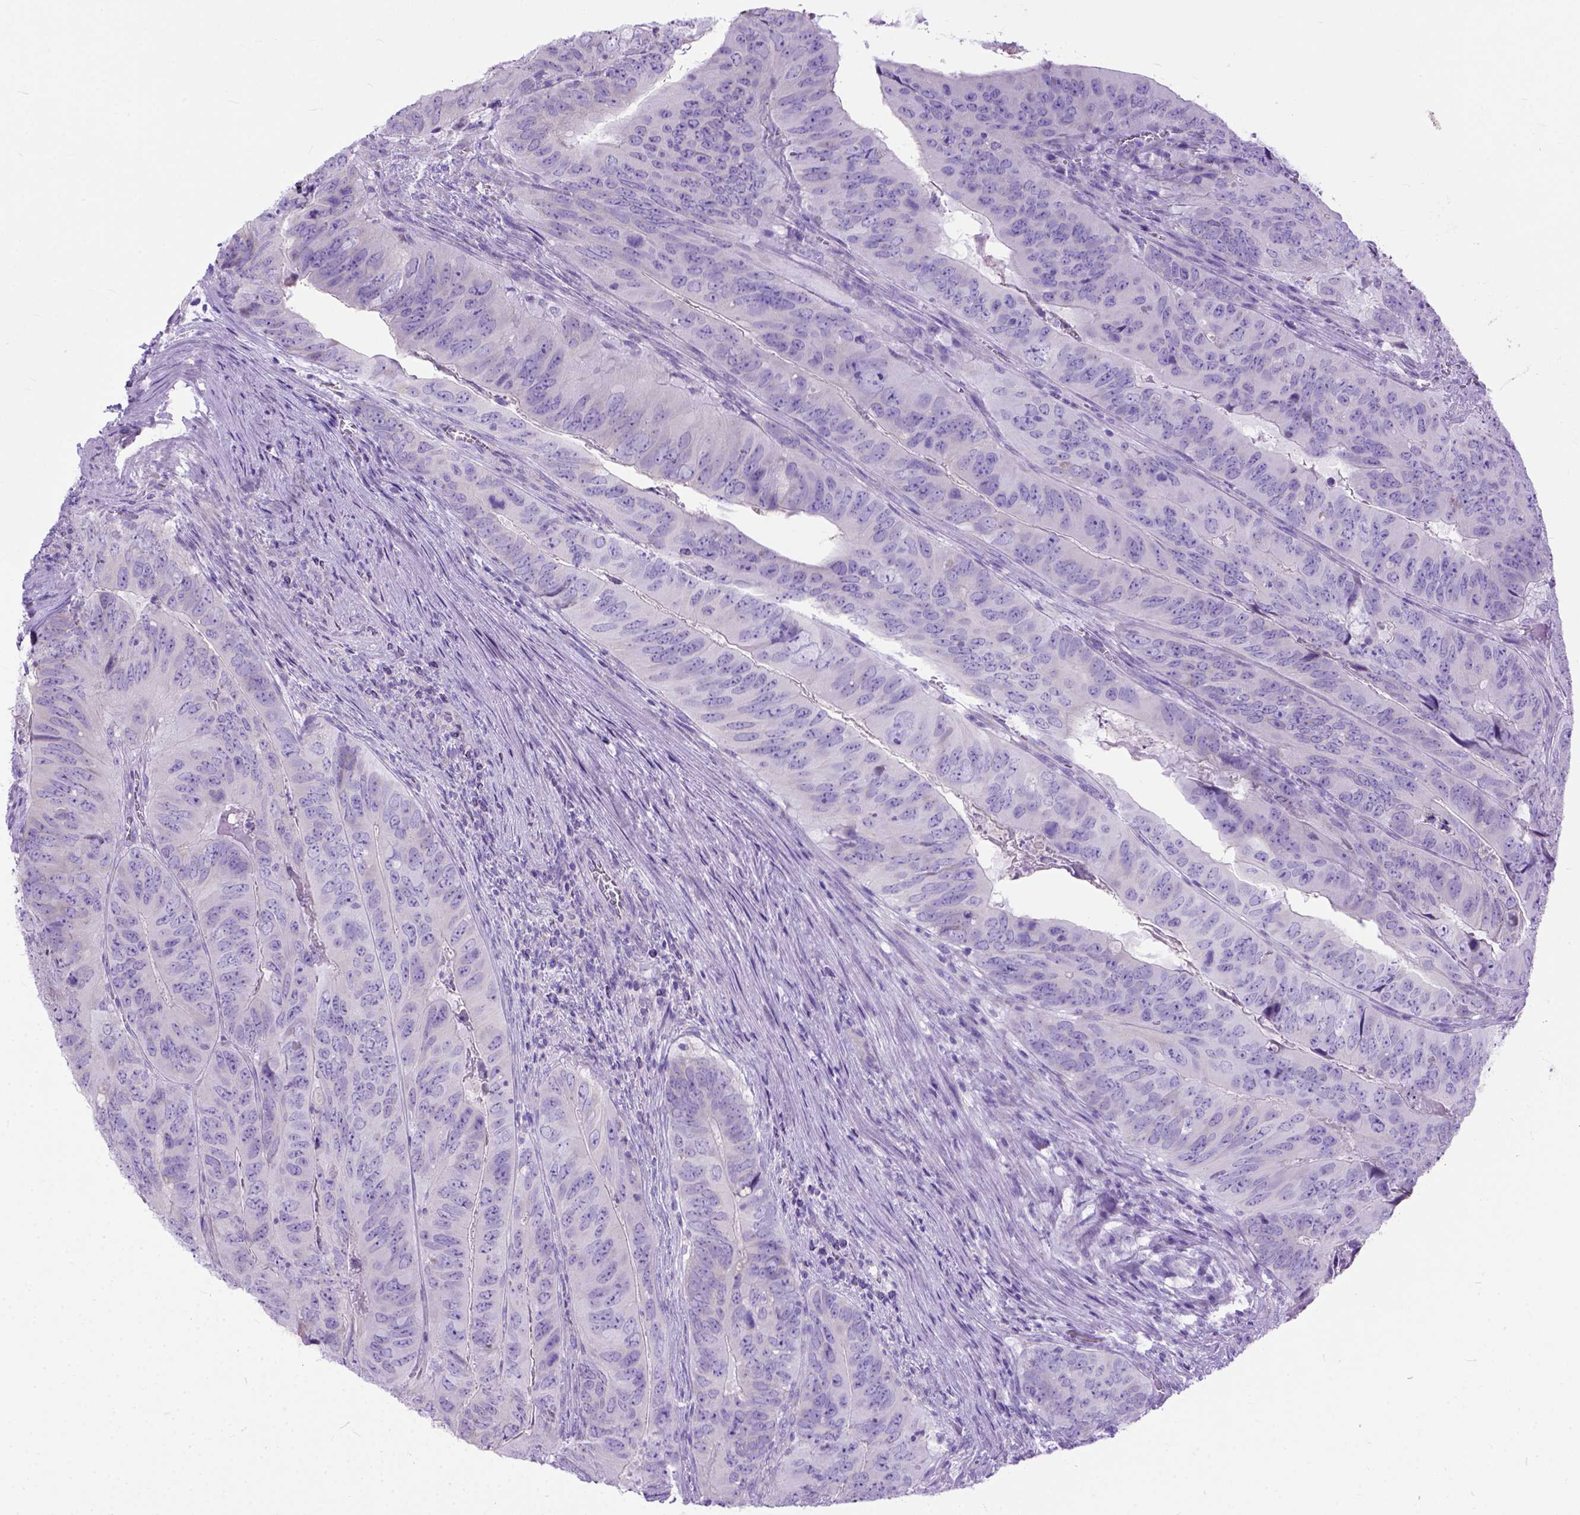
{"staining": {"intensity": "negative", "quantity": "none", "location": "none"}, "tissue": "colorectal cancer", "cell_type": "Tumor cells", "image_type": "cancer", "snomed": [{"axis": "morphology", "description": "Adenocarcinoma, NOS"}, {"axis": "topography", "description": "Colon"}], "caption": "Tumor cells show no significant expression in colorectal adenocarcinoma. (Brightfield microscopy of DAB (3,3'-diaminobenzidine) immunohistochemistry (IHC) at high magnification).", "gene": "ODAD3", "patient": {"sex": "male", "age": 79}}